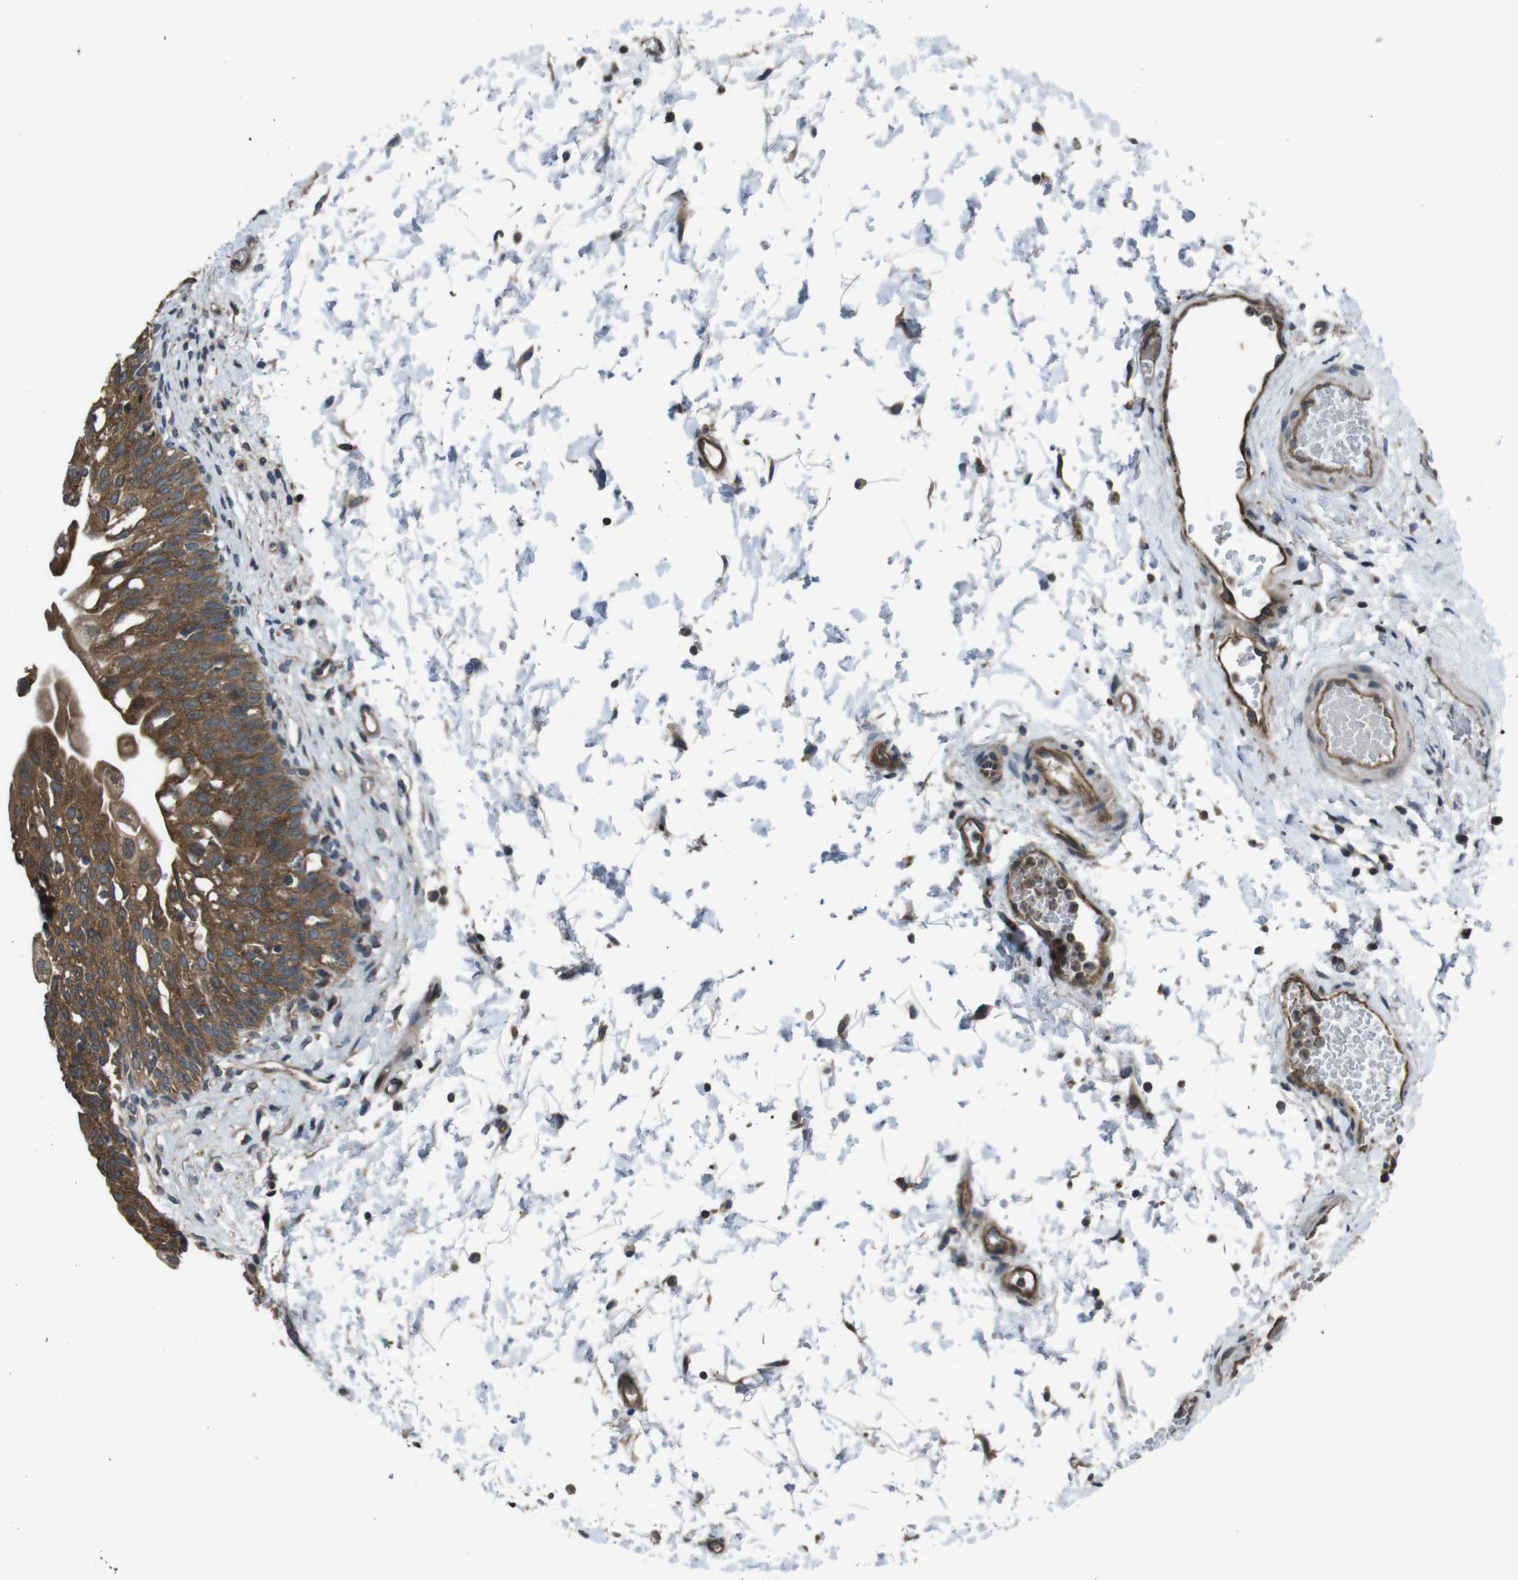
{"staining": {"intensity": "moderate", "quantity": ">75%", "location": "cytoplasmic/membranous"}, "tissue": "urinary bladder", "cell_type": "Urothelial cells", "image_type": "normal", "snomed": [{"axis": "morphology", "description": "Normal tissue, NOS"}, {"axis": "topography", "description": "Urinary bladder"}], "caption": "Brown immunohistochemical staining in normal urinary bladder demonstrates moderate cytoplasmic/membranous staining in approximately >75% of urothelial cells.", "gene": "SLC22A23", "patient": {"sex": "male", "age": 55}}